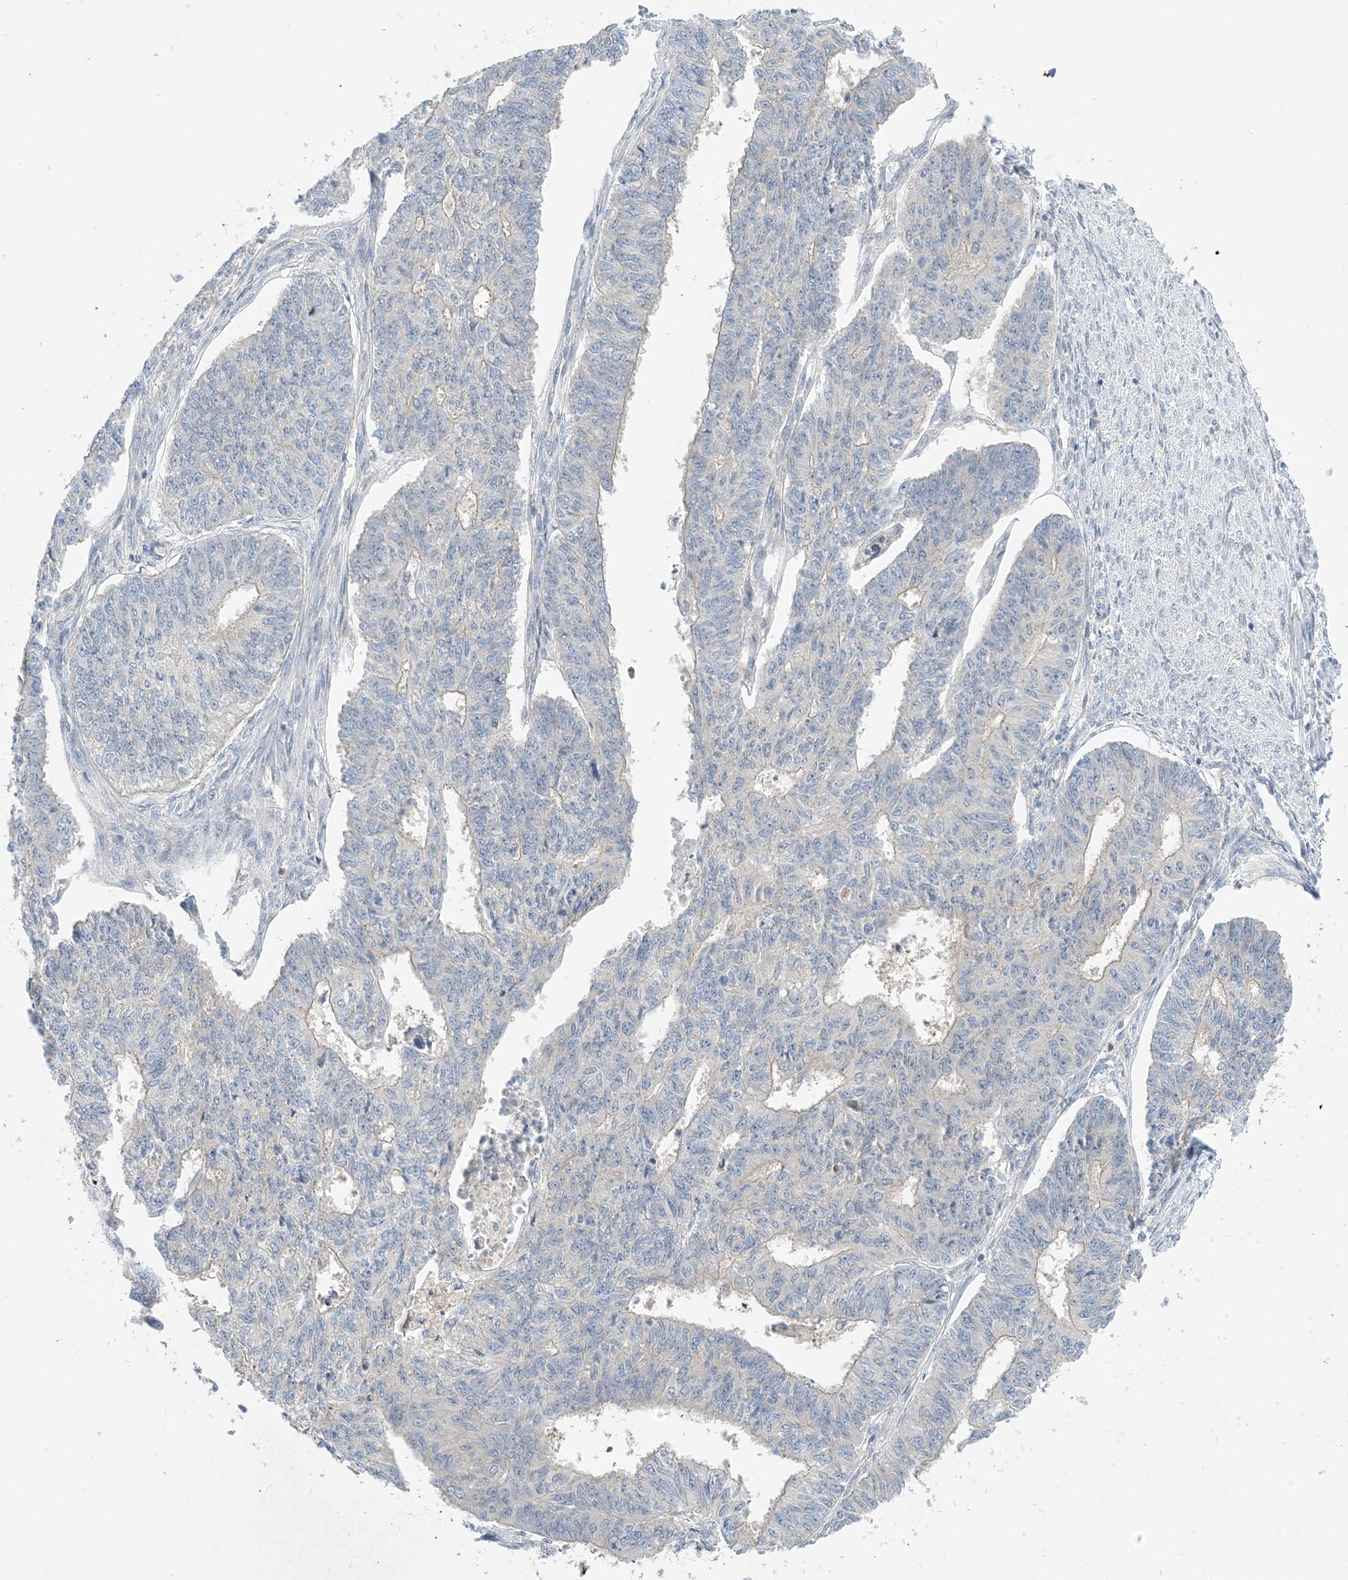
{"staining": {"intensity": "negative", "quantity": "none", "location": "none"}, "tissue": "endometrial cancer", "cell_type": "Tumor cells", "image_type": "cancer", "snomed": [{"axis": "morphology", "description": "Adenocarcinoma, NOS"}, {"axis": "topography", "description": "Endometrium"}], "caption": "Endometrial adenocarcinoma was stained to show a protein in brown. There is no significant staining in tumor cells.", "gene": "KIFBP", "patient": {"sex": "female", "age": 32}}